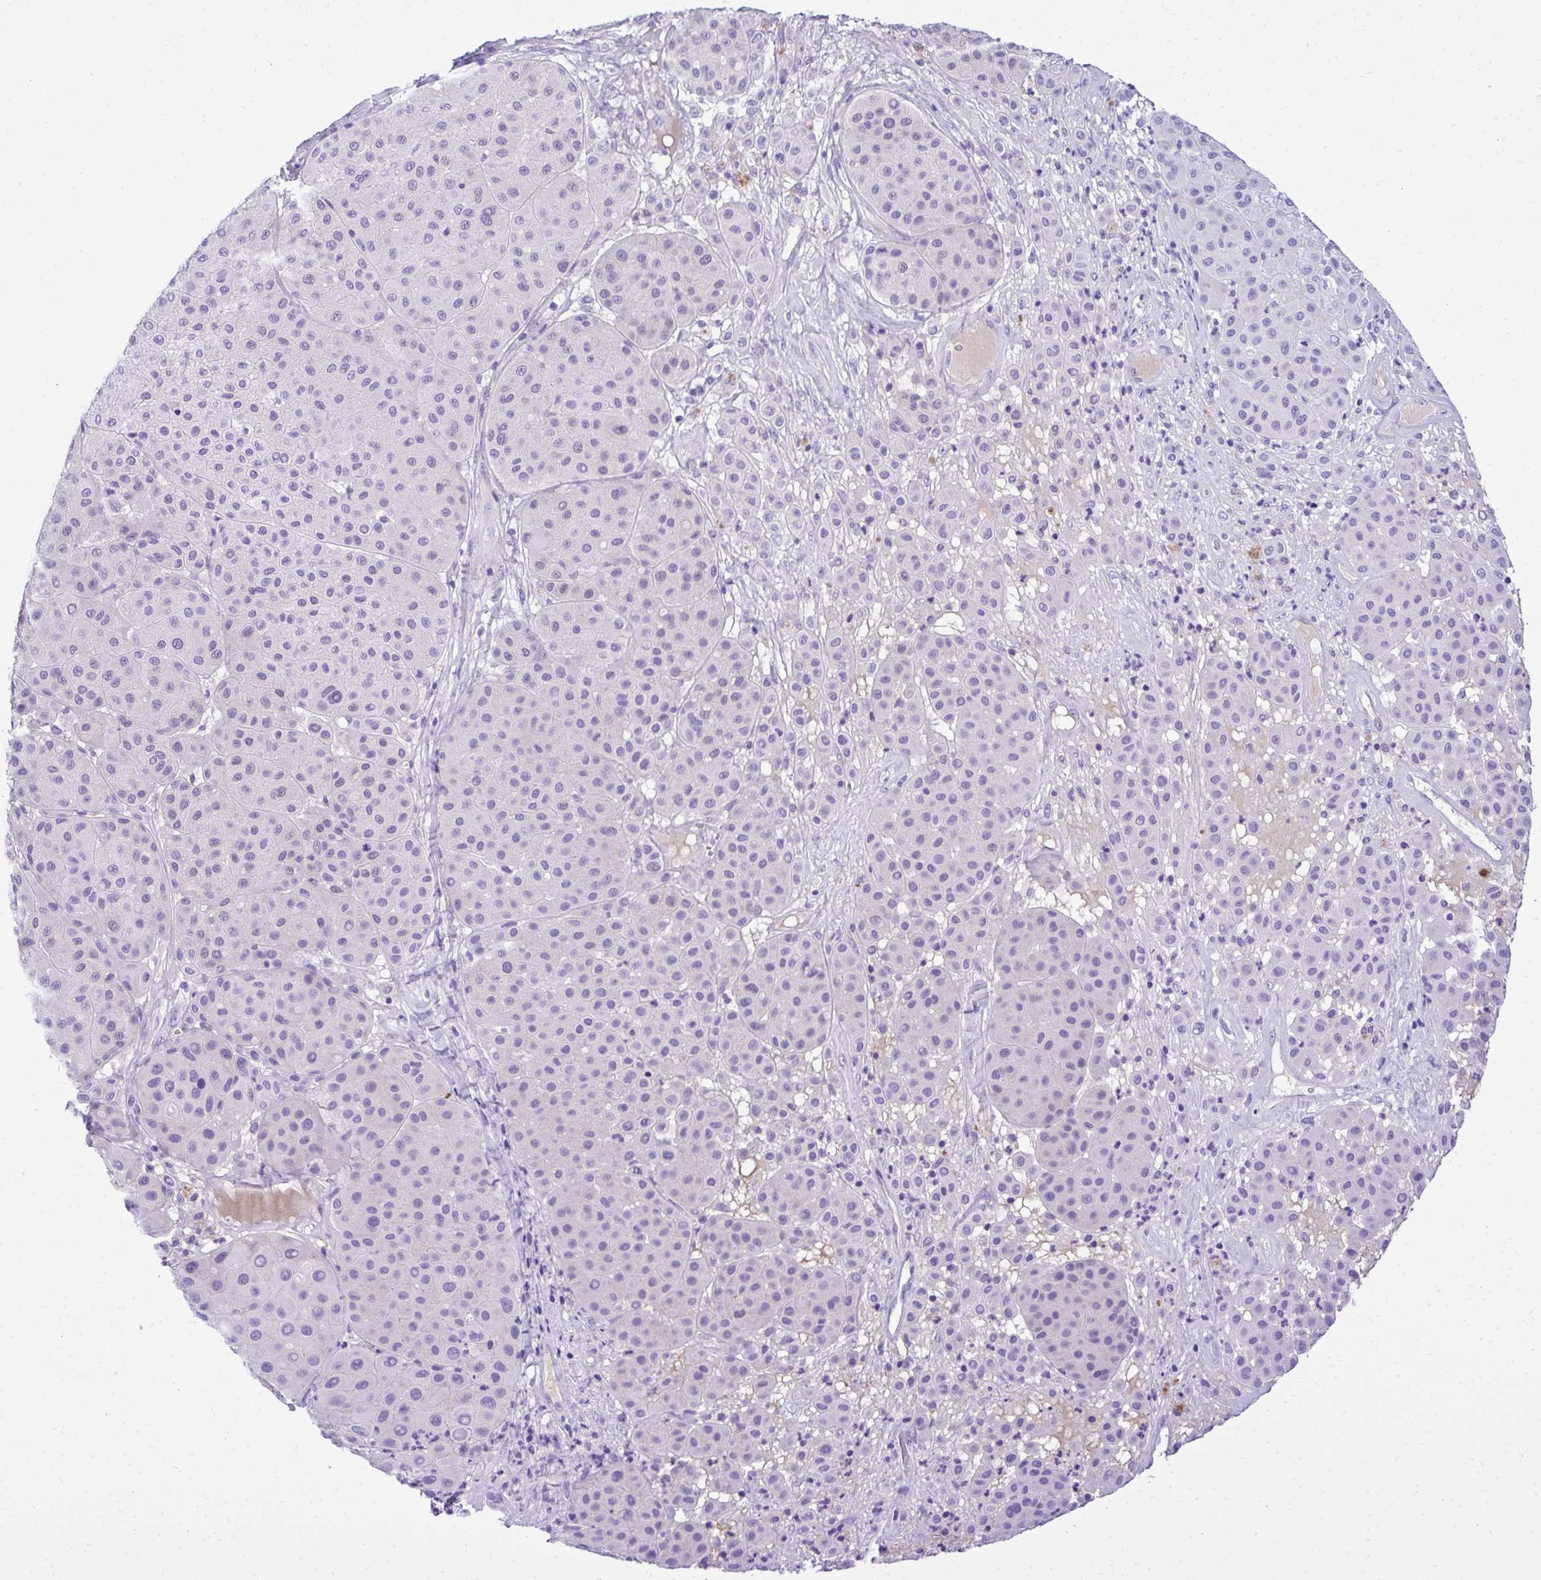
{"staining": {"intensity": "negative", "quantity": "none", "location": "none"}, "tissue": "melanoma", "cell_type": "Tumor cells", "image_type": "cancer", "snomed": [{"axis": "morphology", "description": "Malignant melanoma, Metastatic site"}, {"axis": "topography", "description": "Smooth muscle"}], "caption": "Immunohistochemistry (IHC) image of human melanoma stained for a protein (brown), which shows no expression in tumor cells.", "gene": "ST6GALNAC3", "patient": {"sex": "male", "age": 41}}